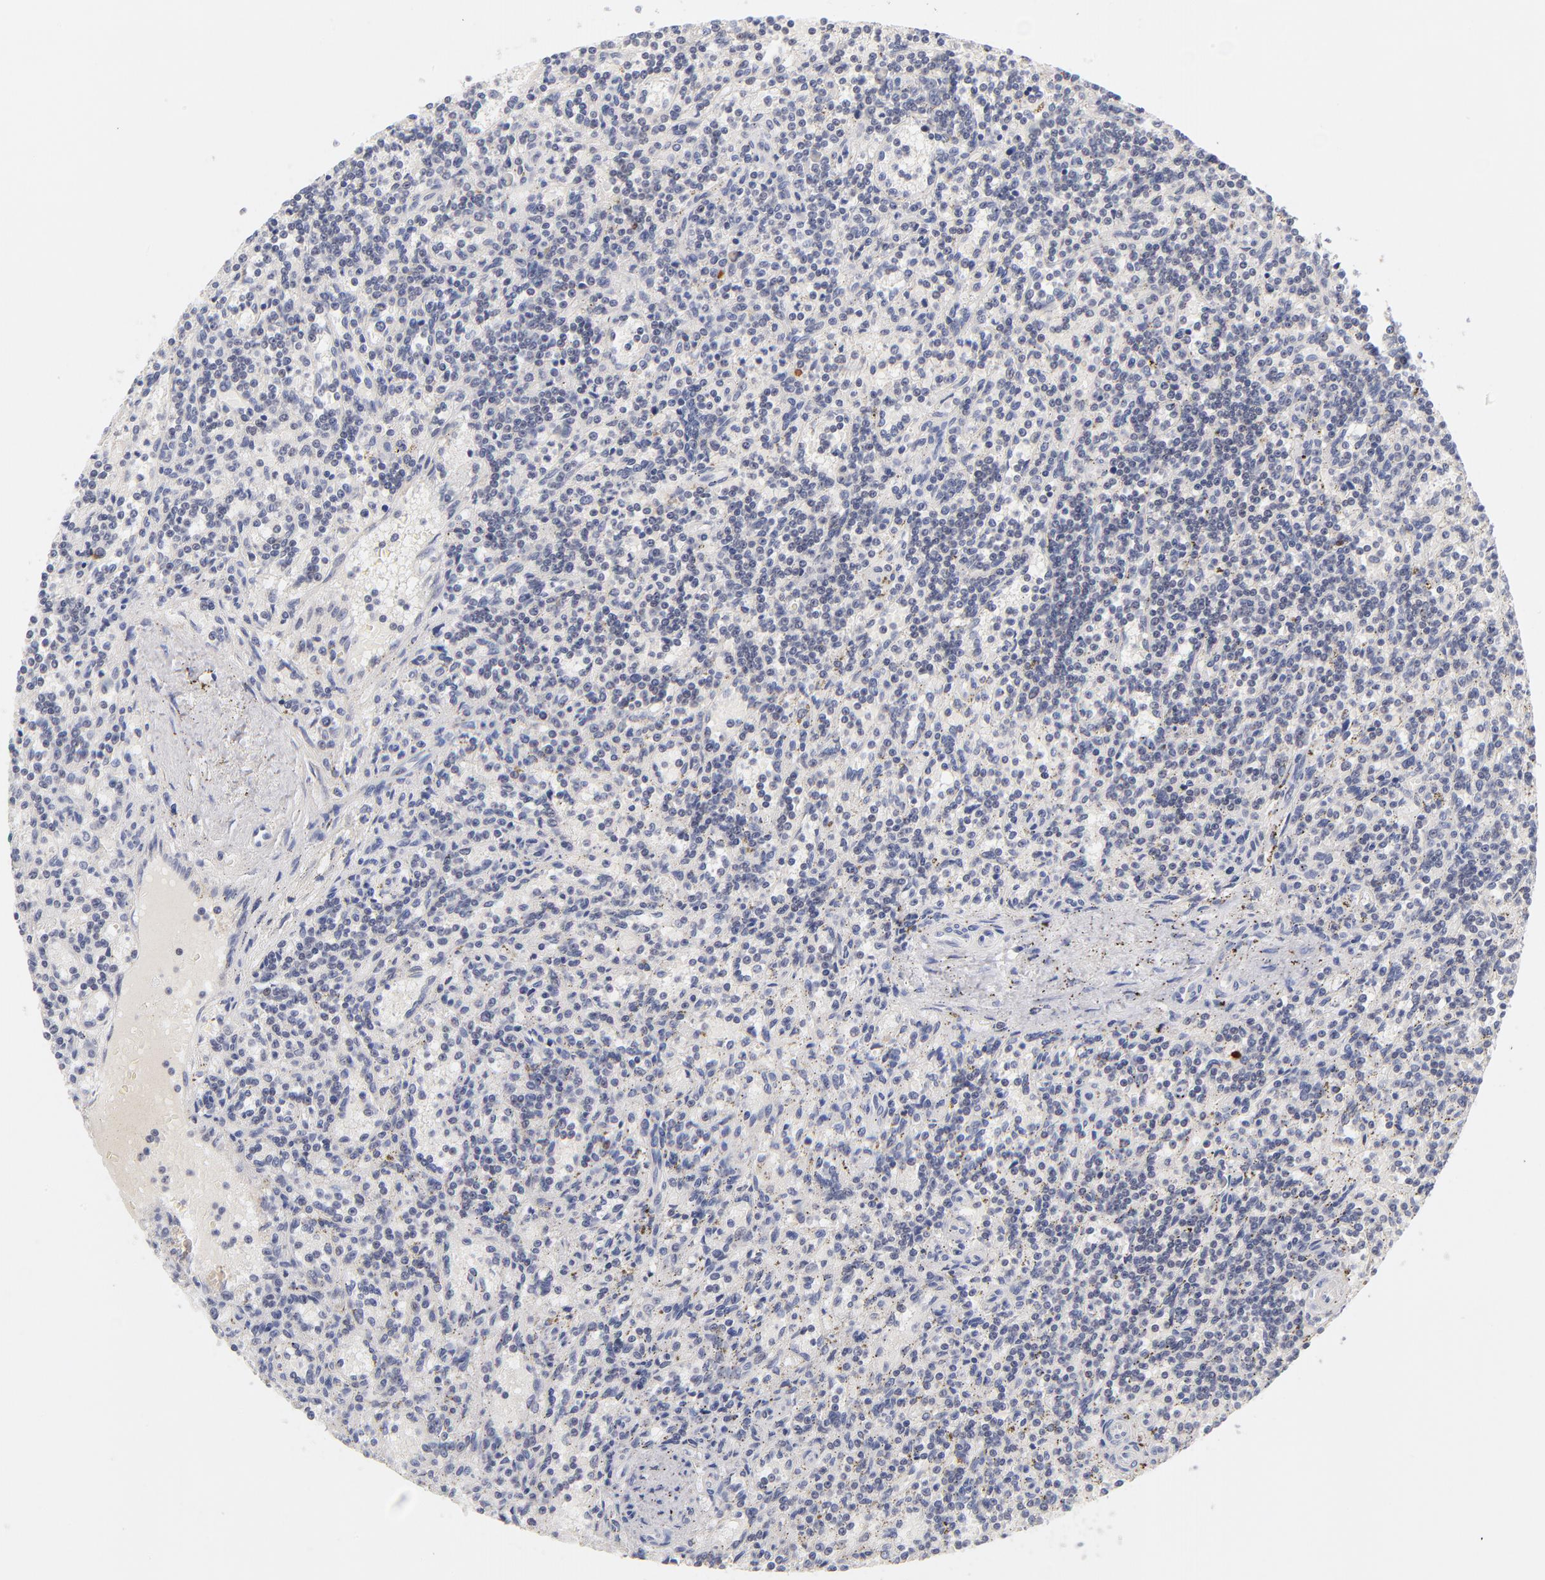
{"staining": {"intensity": "negative", "quantity": "none", "location": "none"}, "tissue": "lymphoma", "cell_type": "Tumor cells", "image_type": "cancer", "snomed": [{"axis": "morphology", "description": "Malignant lymphoma, non-Hodgkin's type, Low grade"}, {"axis": "topography", "description": "Spleen"}], "caption": "This is a image of IHC staining of low-grade malignant lymphoma, non-Hodgkin's type, which shows no positivity in tumor cells.", "gene": "PARP1", "patient": {"sex": "male", "age": 73}}